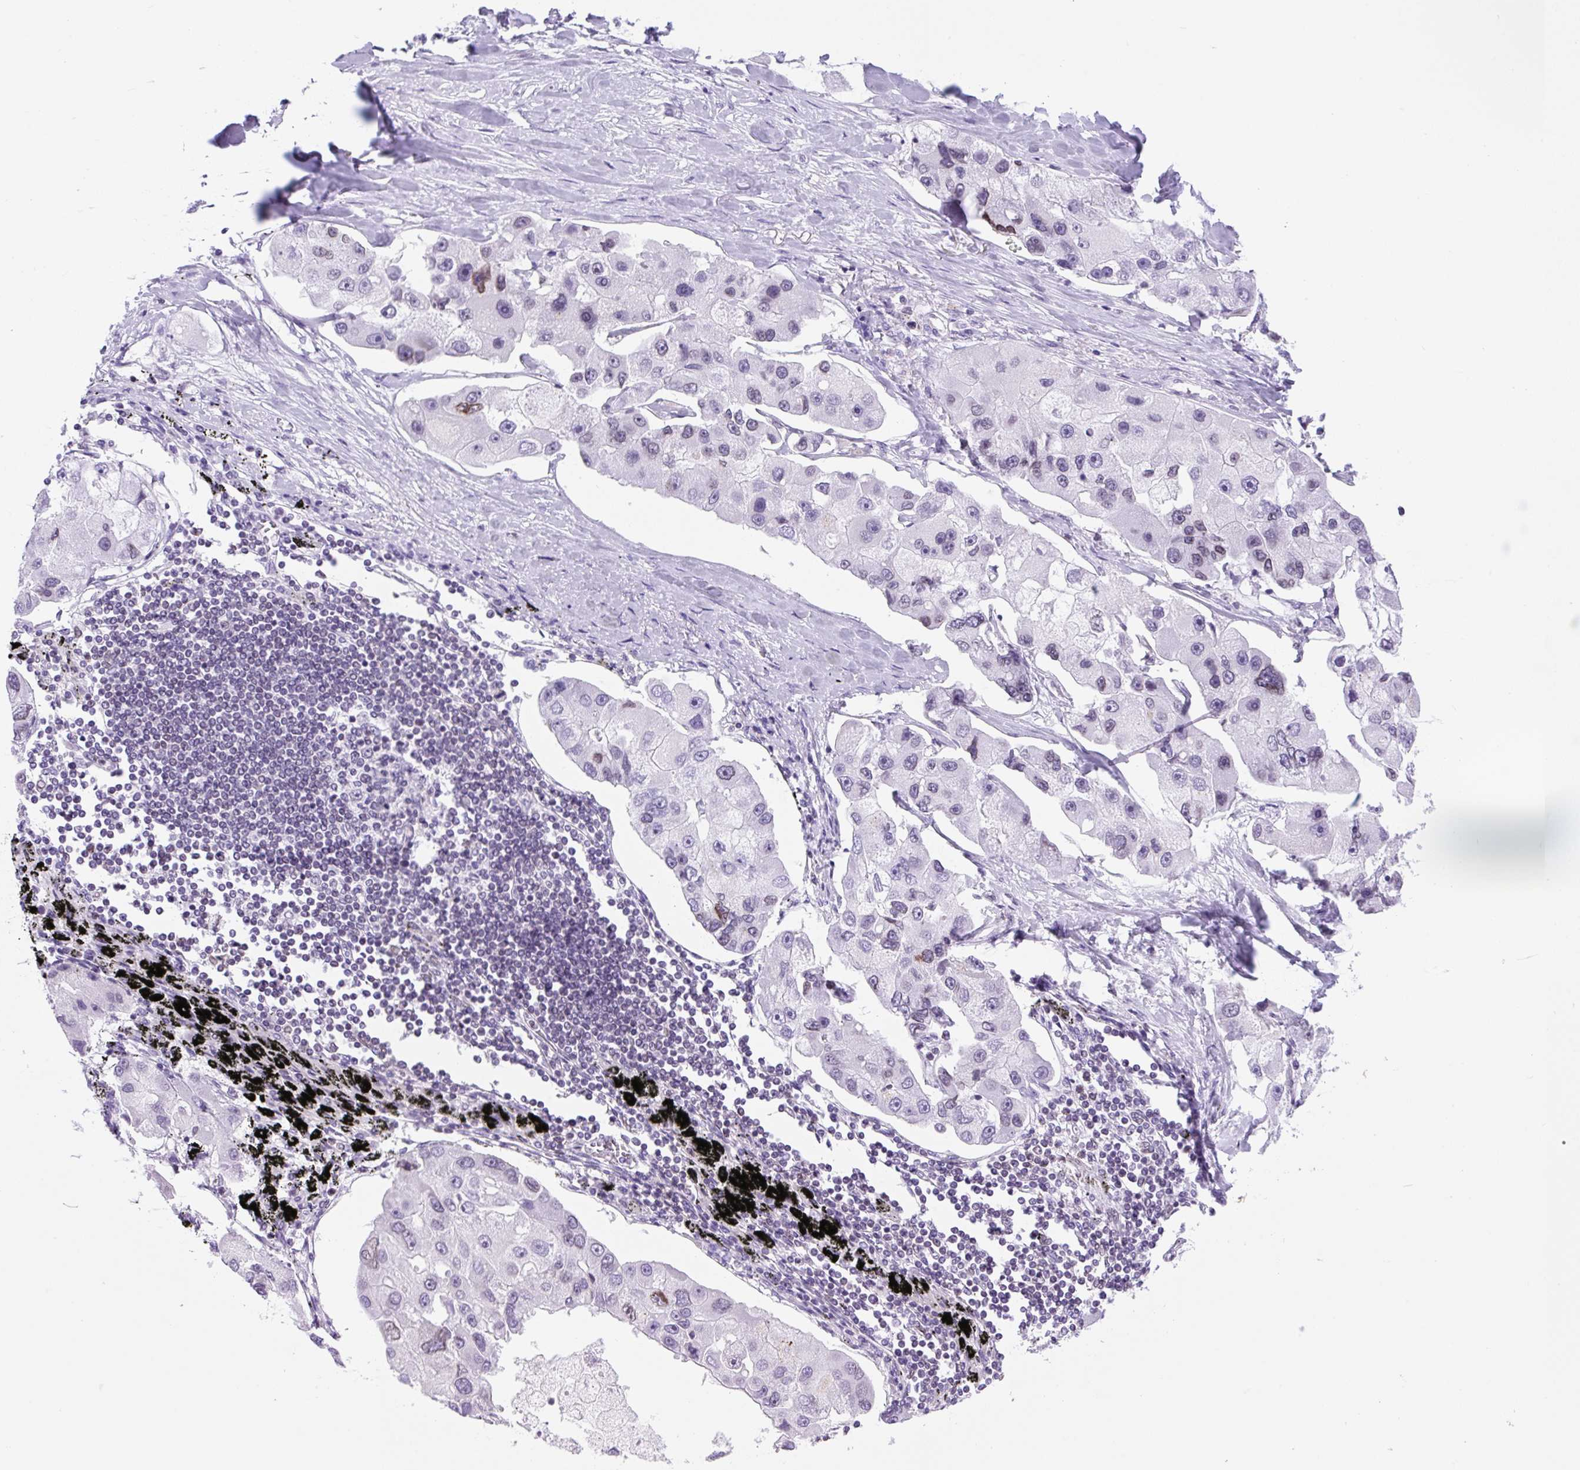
{"staining": {"intensity": "moderate", "quantity": "<25%", "location": "cytoplasmic/membranous,nuclear"}, "tissue": "lung cancer", "cell_type": "Tumor cells", "image_type": "cancer", "snomed": [{"axis": "morphology", "description": "Adenocarcinoma, NOS"}, {"axis": "topography", "description": "Lung"}], "caption": "The photomicrograph exhibits staining of lung cancer, revealing moderate cytoplasmic/membranous and nuclear protein positivity (brown color) within tumor cells. Using DAB (brown) and hematoxylin (blue) stains, captured at high magnification using brightfield microscopy.", "gene": "VPREB1", "patient": {"sex": "female", "age": 54}}